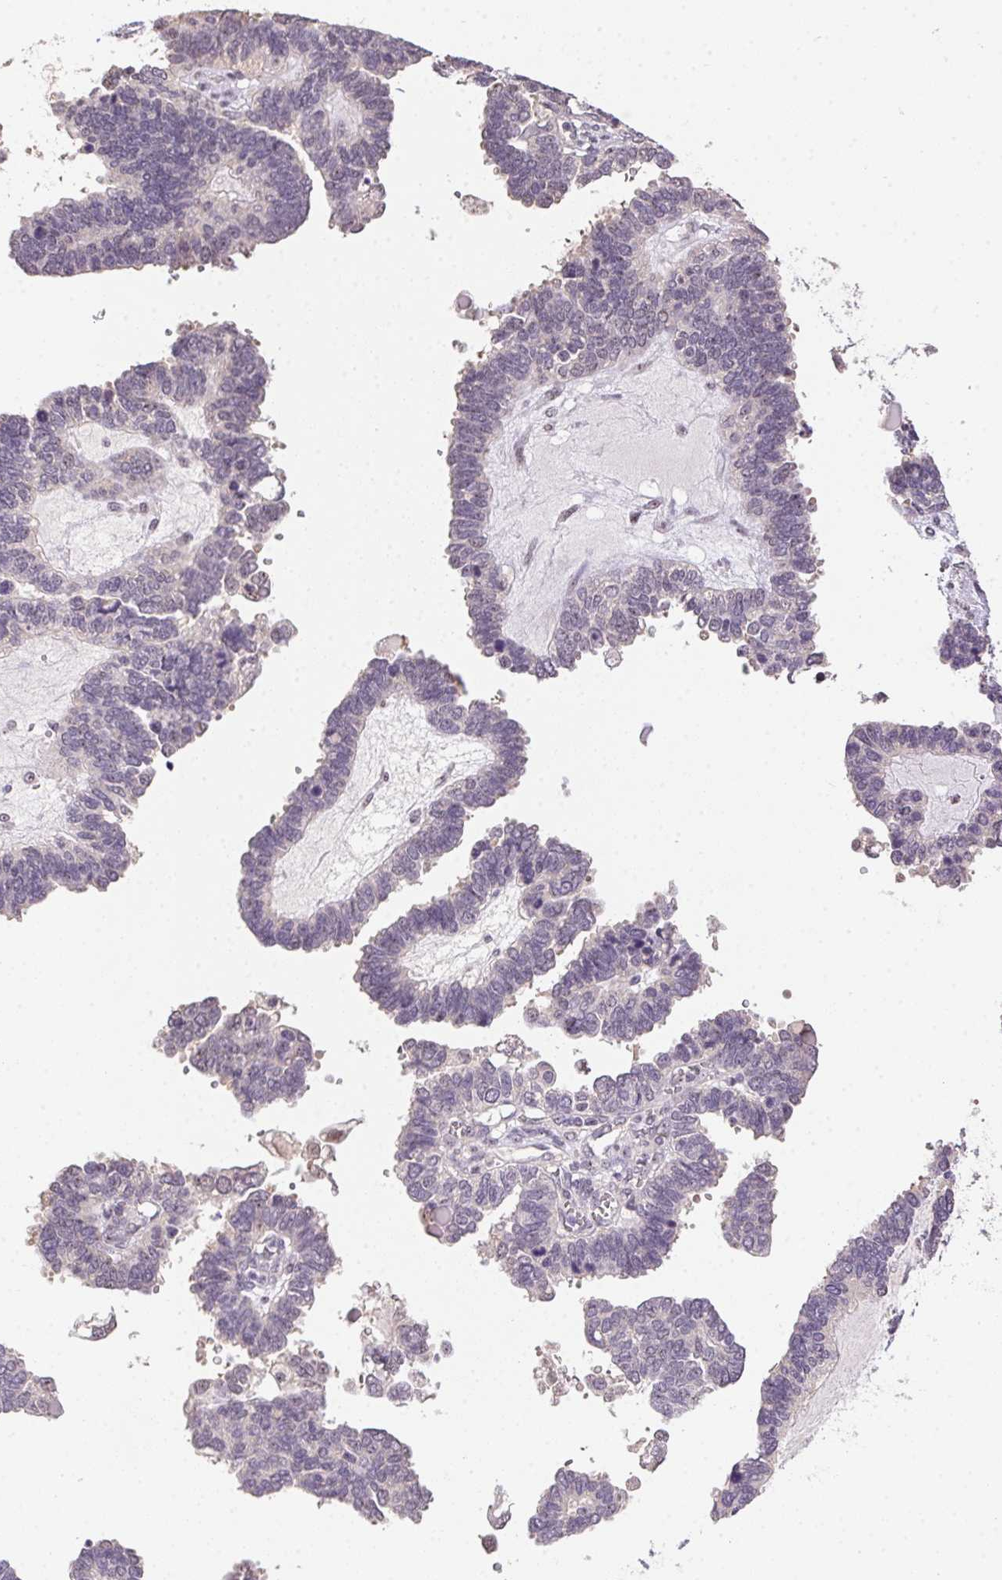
{"staining": {"intensity": "negative", "quantity": "none", "location": "none"}, "tissue": "ovarian cancer", "cell_type": "Tumor cells", "image_type": "cancer", "snomed": [{"axis": "morphology", "description": "Cystadenocarcinoma, serous, NOS"}, {"axis": "topography", "description": "Ovary"}], "caption": "A high-resolution photomicrograph shows immunohistochemistry staining of serous cystadenocarcinoma (ovarian), which reveals no significant expression in tumor cells.", "gene": "BATF2", "patient": {"sex": "female", "age": 51}}